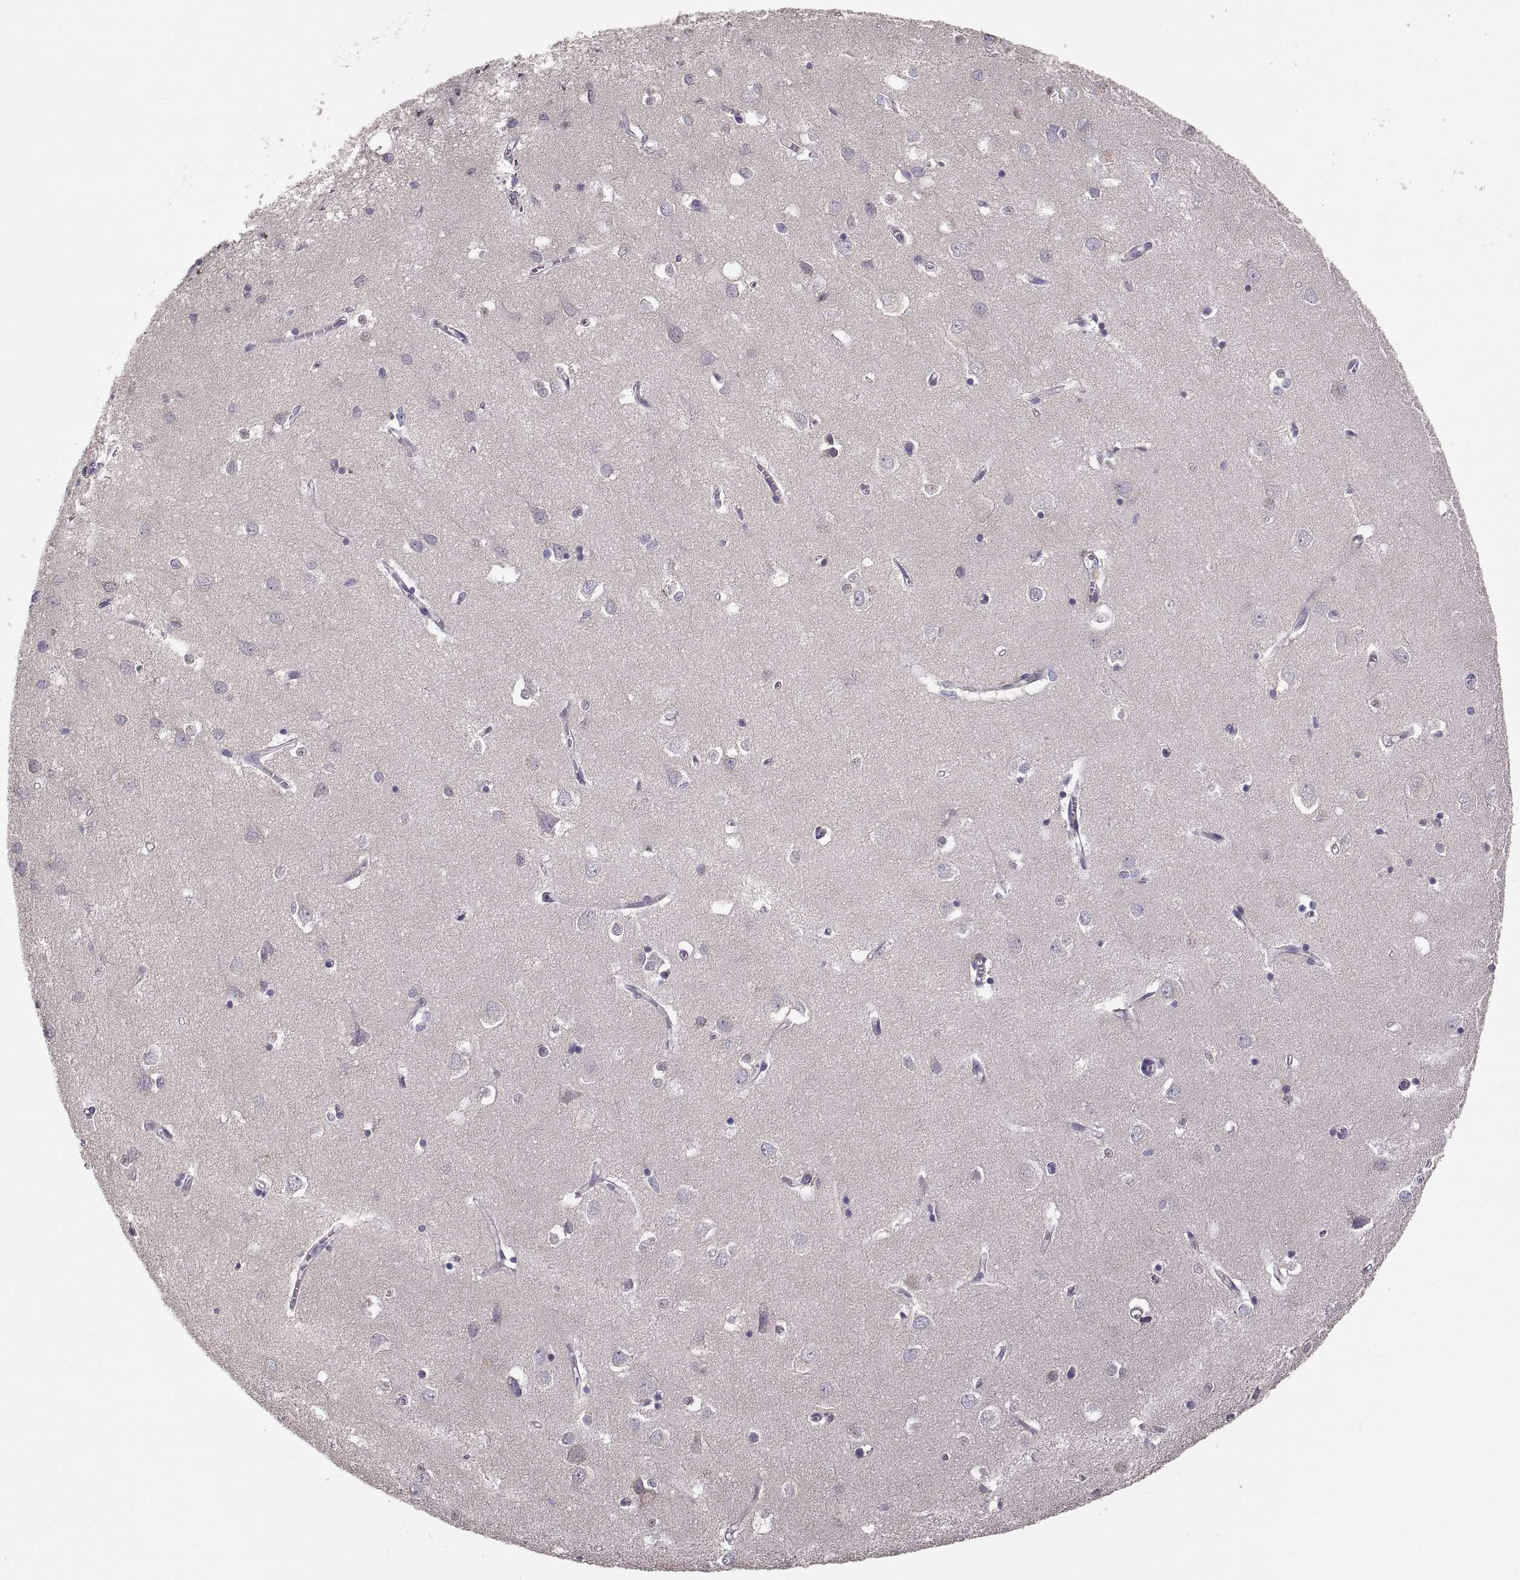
{"staining": {"intensity": "negative", "quantity": "none", "location": "none"}, "tissue": "cerebral cortex", "cell_type": "Endothelial cells", "image_type": "normal", "snomed": [{"axis": "morphology", "description": "Normal tissue, NOS"}, {"axis": "topography", "description": "Cerebral cortex"}], "caption": "Immunohistochemistry (IHC) photomicrograph of benign cerebral cortex stained for a protein (brown), which shows no positivity in endothelial cells.", "gene": "ACSBG2", "patient": {"sex": "male", "age": 70}}